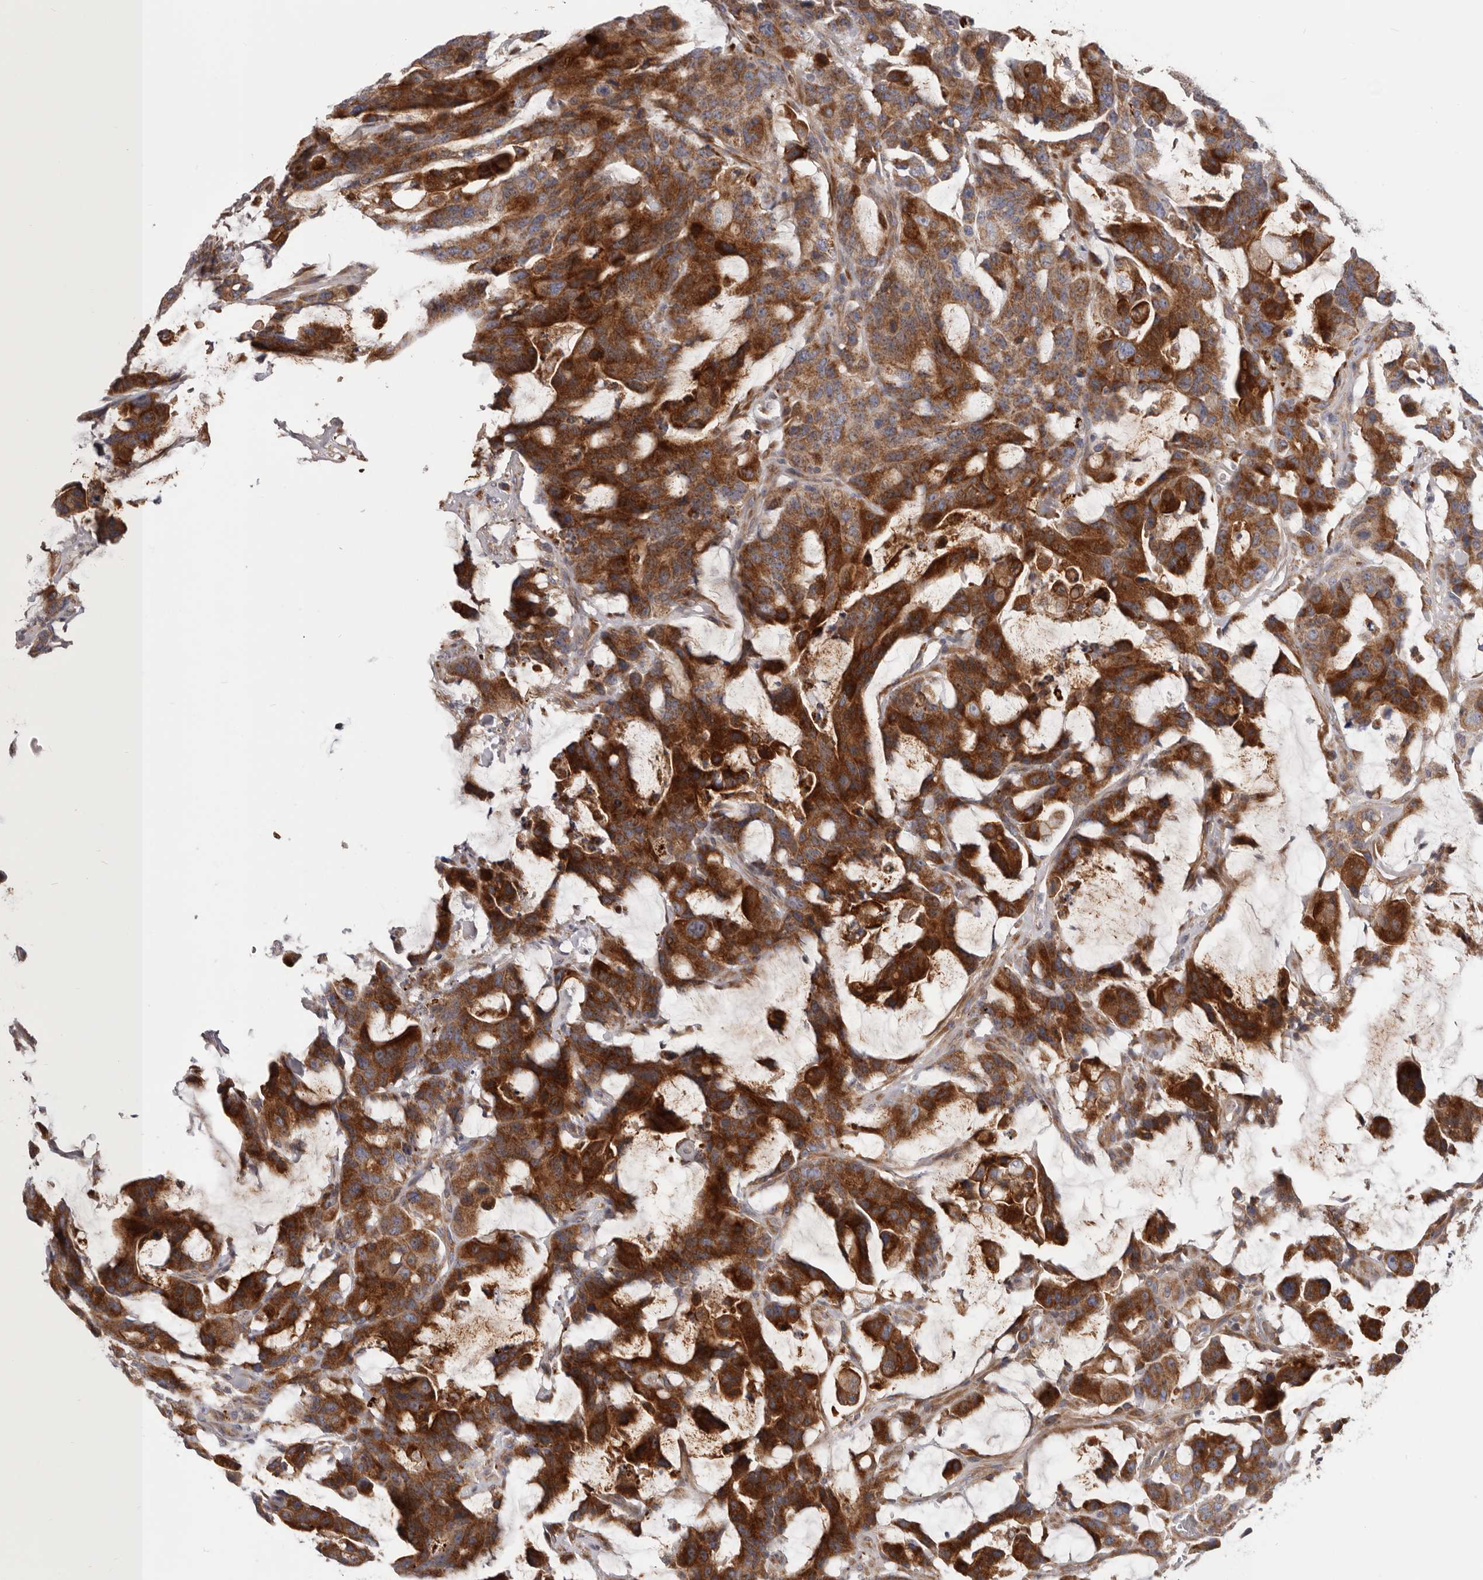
{"staining": {"intensity": "strong", "quantity": ">75%", "location": "cytoplasmic/membranous"}, "tissue": "colorectal cancer", "cell_type": "Tumor cells", "image_type": "cancer", "snomed": [{"axis": "morphology", "description": "Adenocarcinoma, NOS"}, {"axis": "topography", "description": "Colon"}], "caption": "Colorectal cancer (adenocarcinoma) stained with immunohistochemistry exhibits strong cytoplasmic/membranous positivity in approximately >75% of tumor cells.", "gene": "MRPS10", "patient": {"sex": "male", "age": 76}}